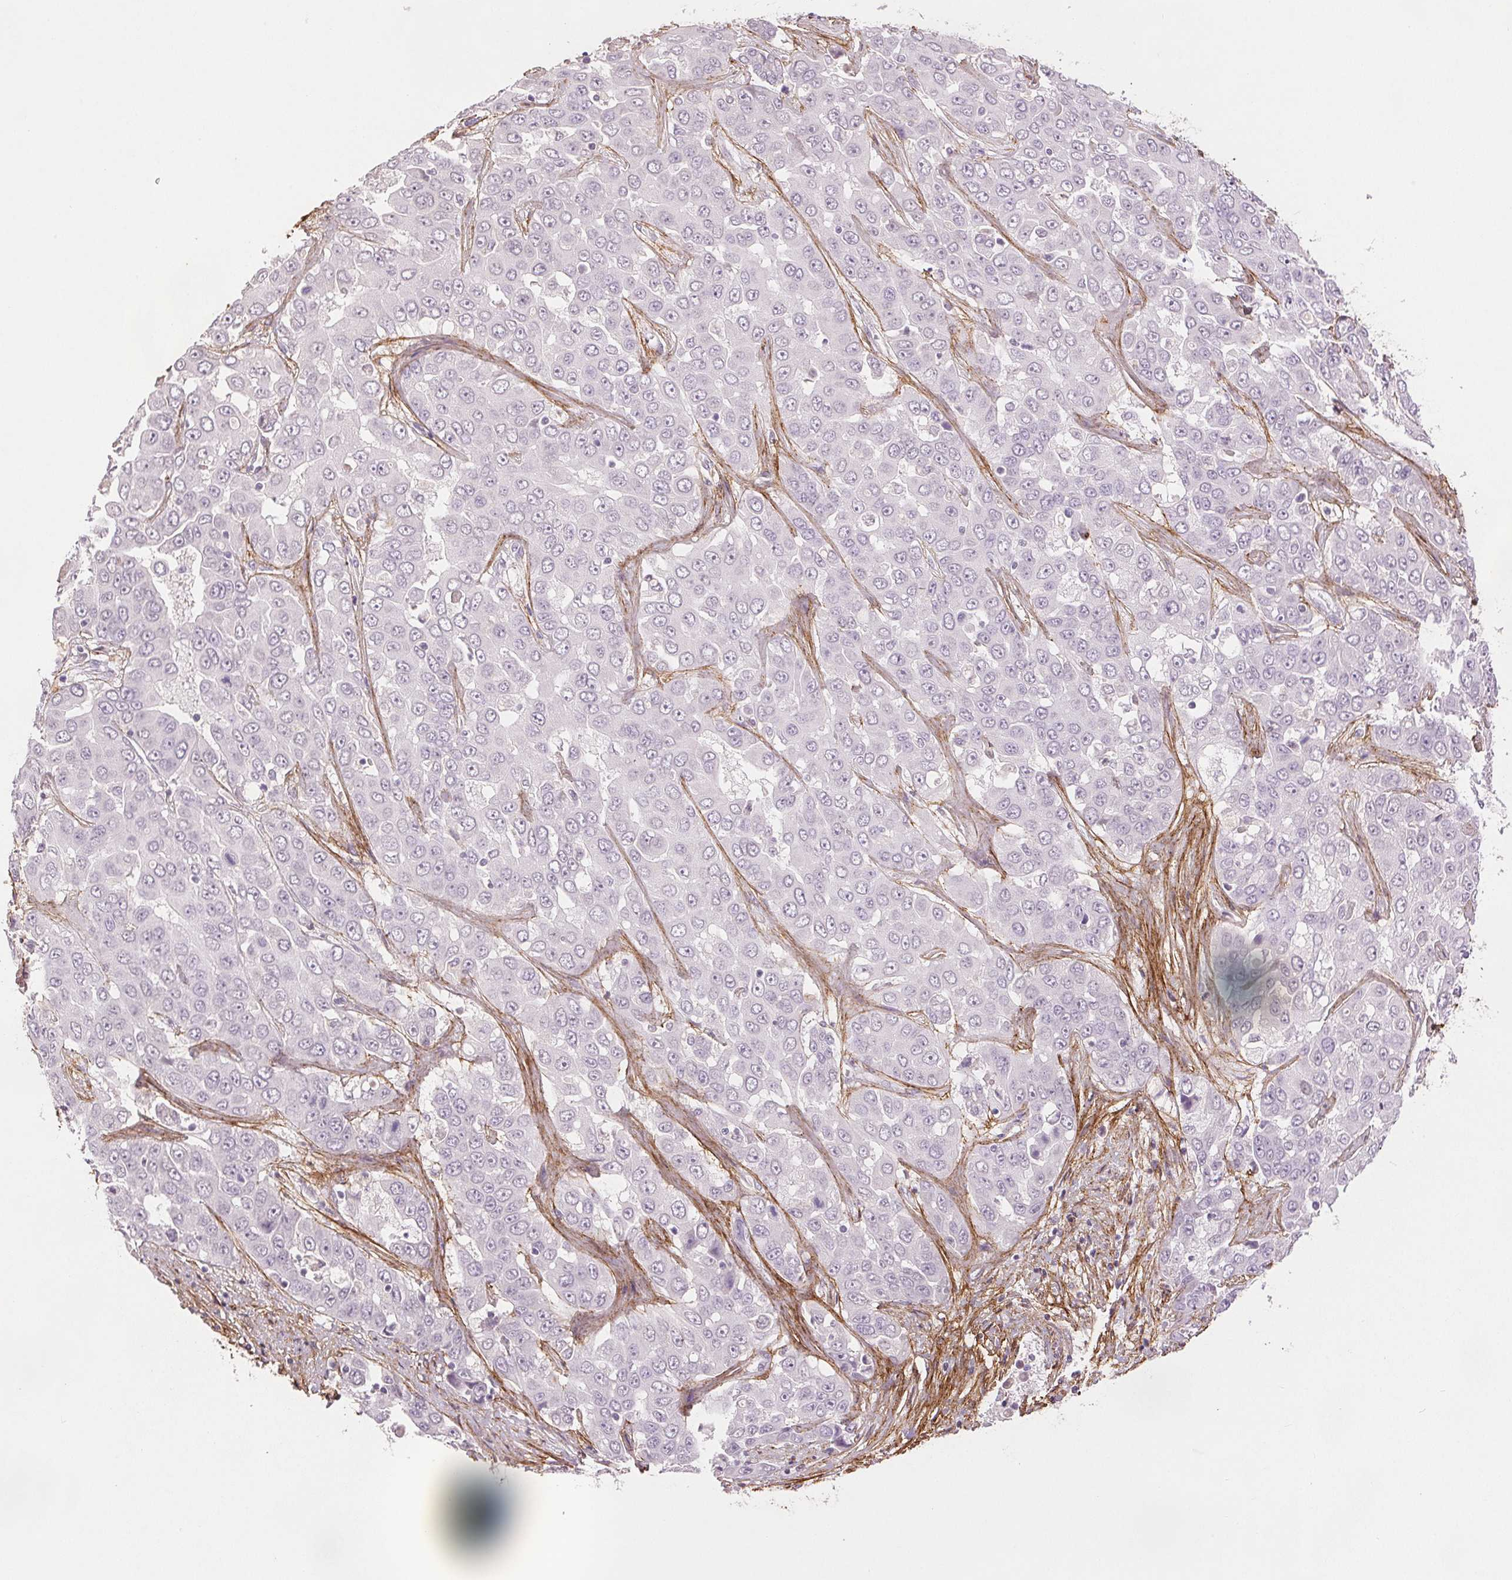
{"staining": {"intensity": "negative", "quantity": "none", "location": "none"}, "tissue": "liver cancer", "cell_type": "Tumor cells", "image_type": "cancer", "snomed": [{"axis": "morphology", "description": "Cholangiocarcinoma"}, {"axis": "topography", "description": "Liver"}], "caption": "Immunohistochemistry (IHC) of liver cancer reveals no expression in tumor cells.", "gene": "FBN1", "patient": {"sex": "female", "age": 52}}